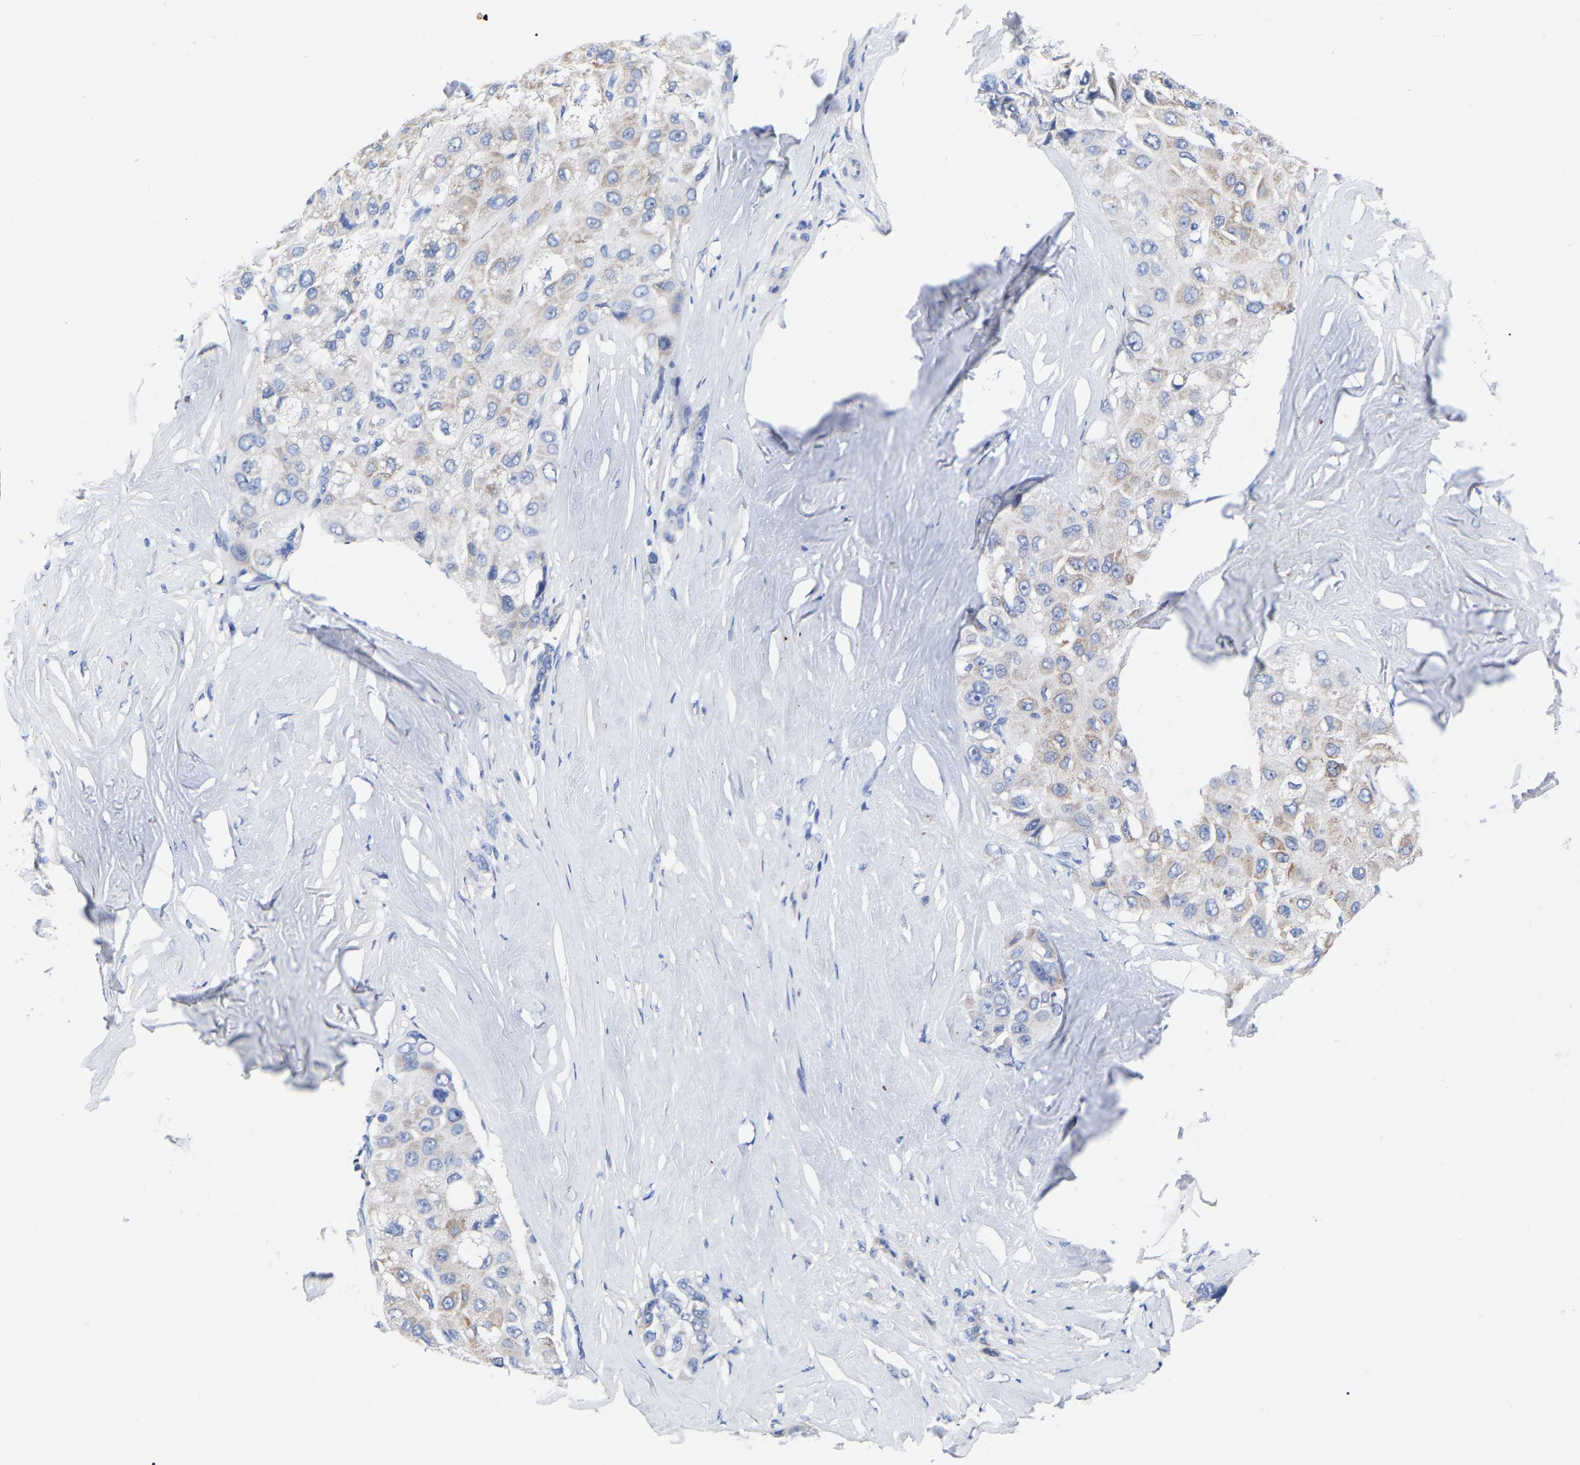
{"staining": {"intensity": "weak", "quantity": "<25%", "location": "cytoplasmic/membranous"}, "tissue": "liver cancer", "cell_type": "Tumor cells", "image_type": "cancer", "snomed": [{"axis": "morphology", "description": "Carcinoma, Hepatocellular, NOS"}, {"axis": "topography", "description": "Liver"}], "caption": "This is an immunohistochemistry (IHC) histopathology image of human liver hepatocellular carcinoma. There is no expression in tumor cells.", "gene": "GDF3", "patient": {"sex": "male", "age": 80}}